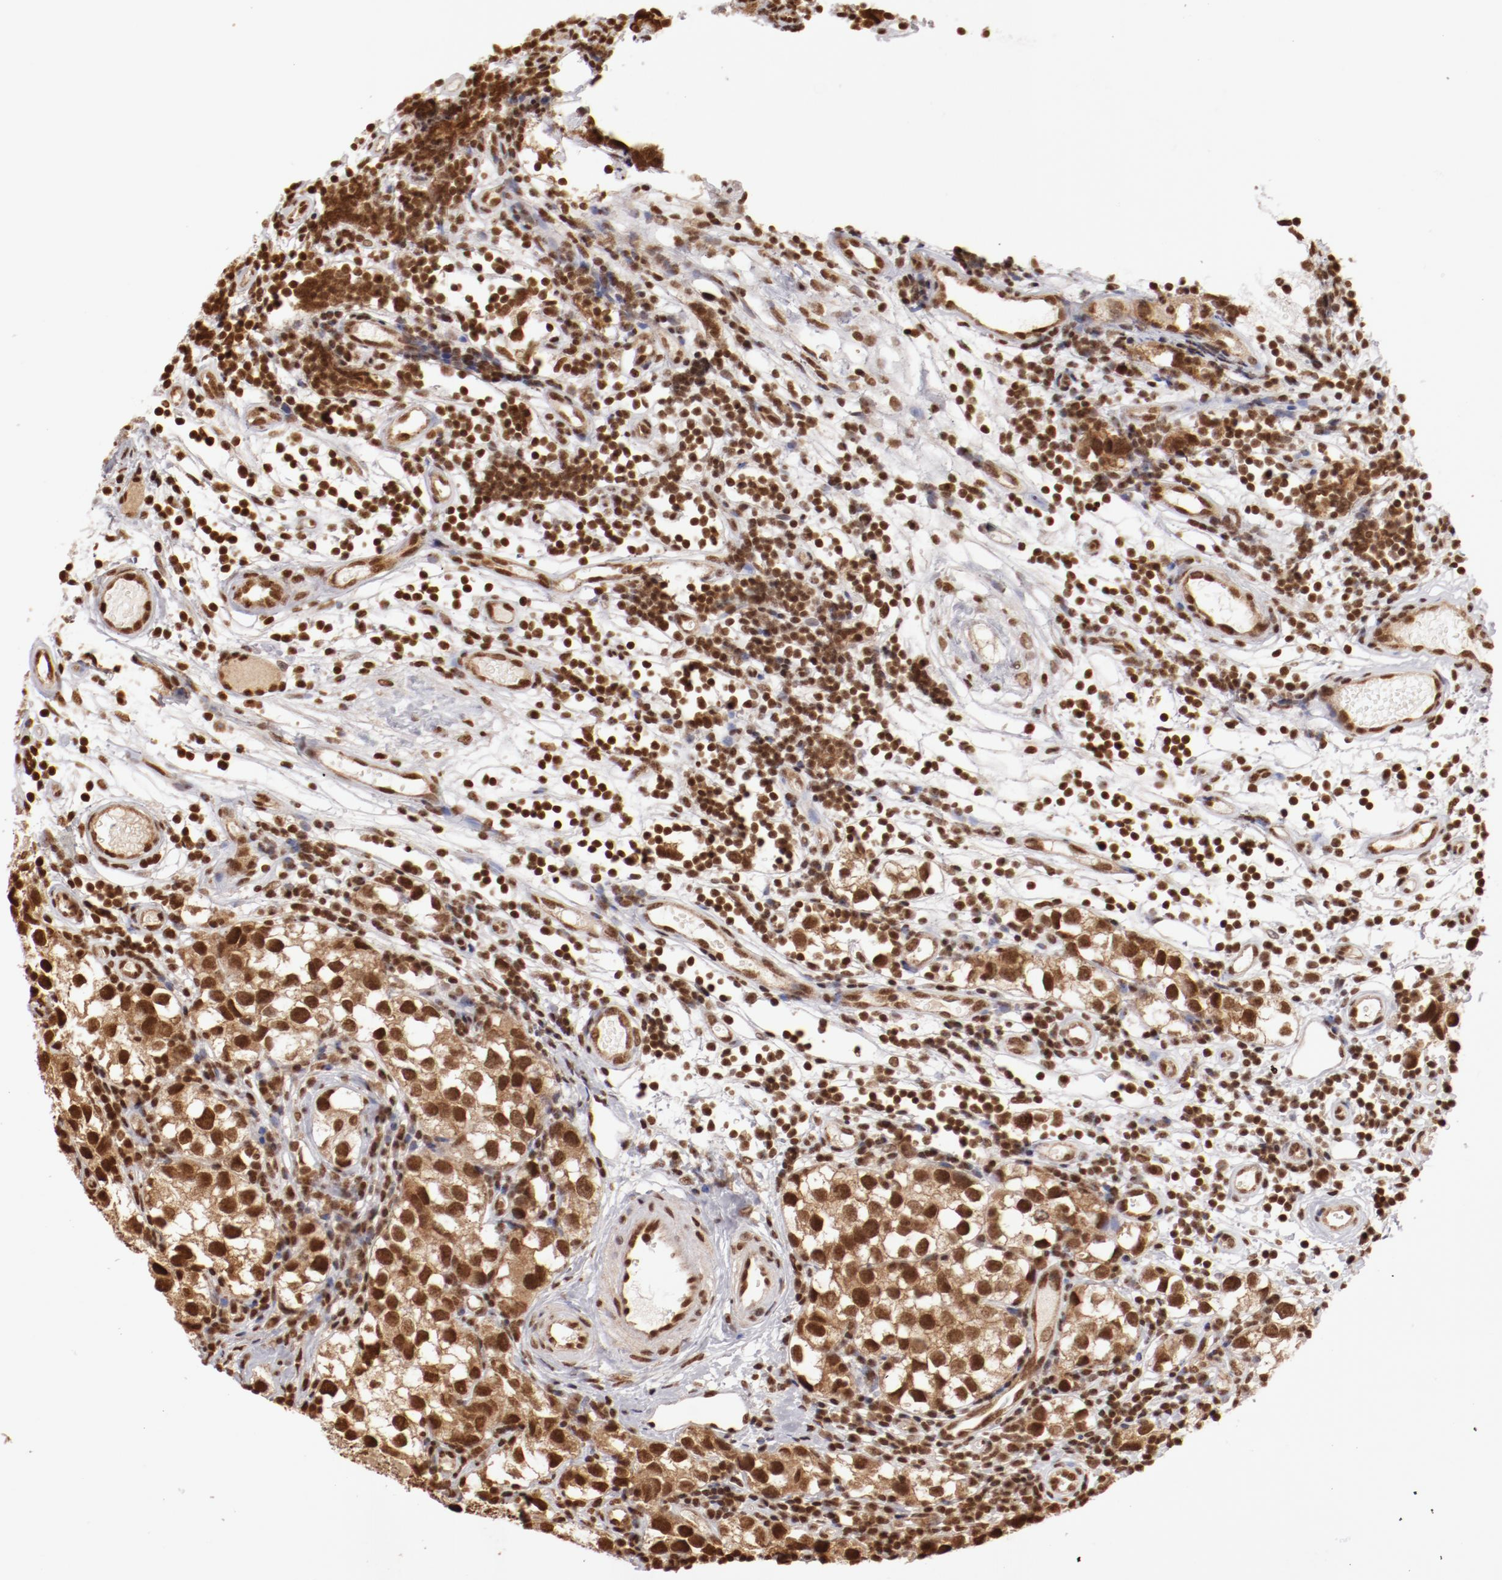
{"staining": {"intensity": "moderate", "quantity": ">75%", "location": "nuclear"}, "tissue": "testis cancer", "cell_type": "Tumor cells", "image_type": "cancer", "snomed": [{"axis": "morphology", "description": "Seminoma, NOS"}, {"axis": "topography", "description": "Testis"}], "caption": "Immunohistochemical staining of testis cancer exhibits moderate nuclear protein staining in about >75% of tumor cells.", "gene": "ABL2", "patient": {"sex": "male", "age": 39}}